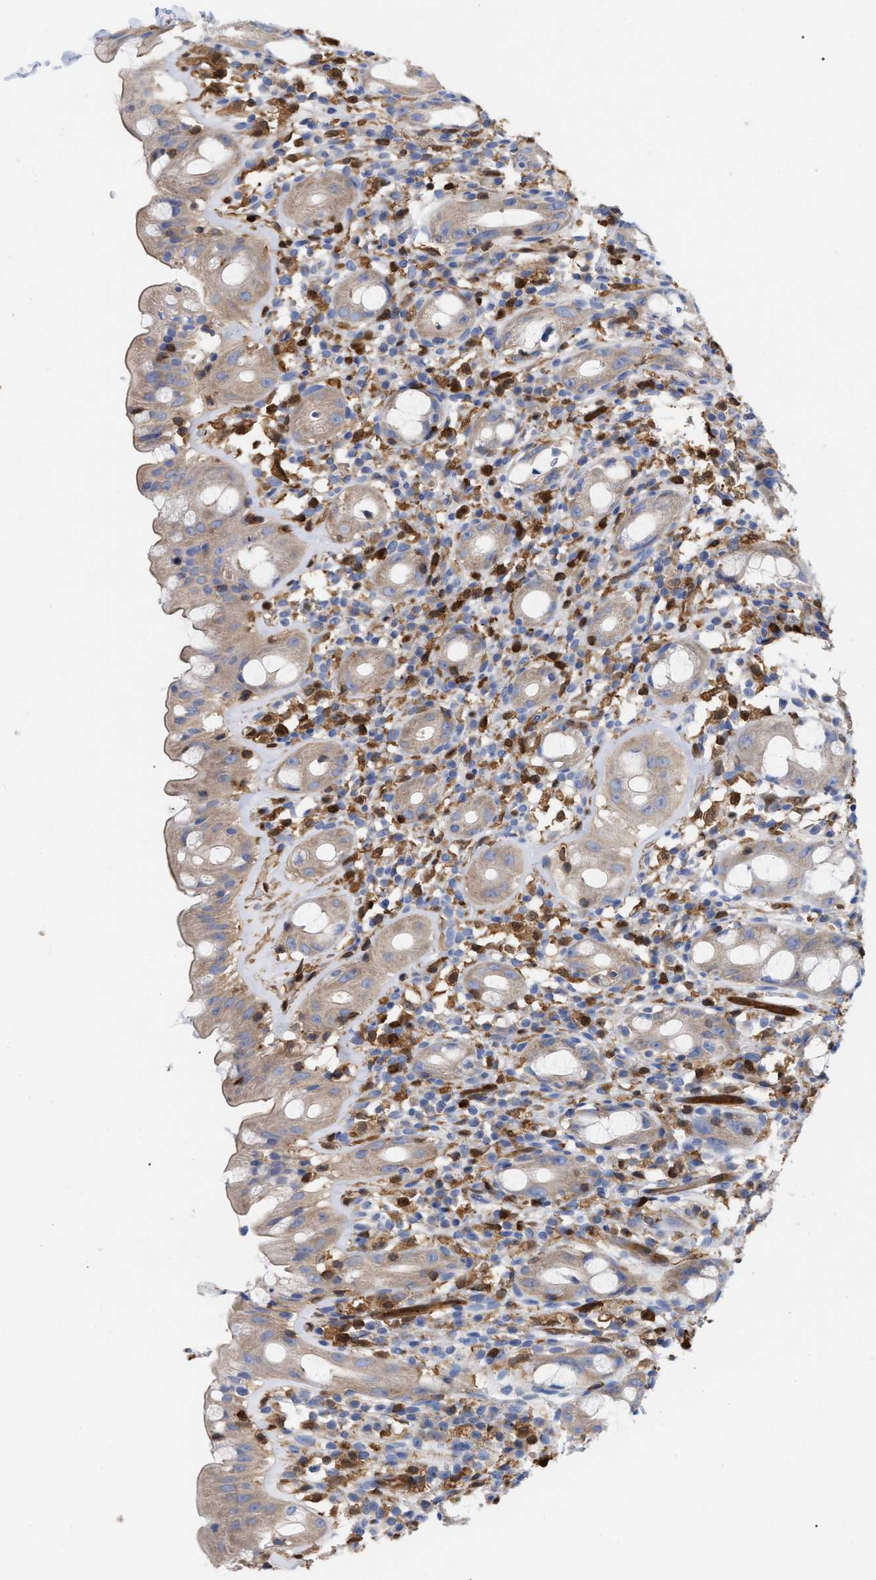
{"staining": {"intensity": "weak", "quantity": "25%-75%", "location": "cytoplasmic/membranous"}, "tissue": "rectum", "cell_type": "Glandular cells", "image_type": "normal", "snomed": [{"axis": "morphology", "description": "Normal tissue, NOS"}, {"axis": "topography", "description": "Rectum"}], "caption": "A low amount of weak cytoplasmic/membranous expression is appreciated in approximately 25%-75% of glandular cells in normal rectum. Using DAB (brown) and hematoxylin (blue) stains, captured at high magnification using brightfield microscopy.", "gene": "GIMAP4", "patient": {"sex": "male", "age": 44}}